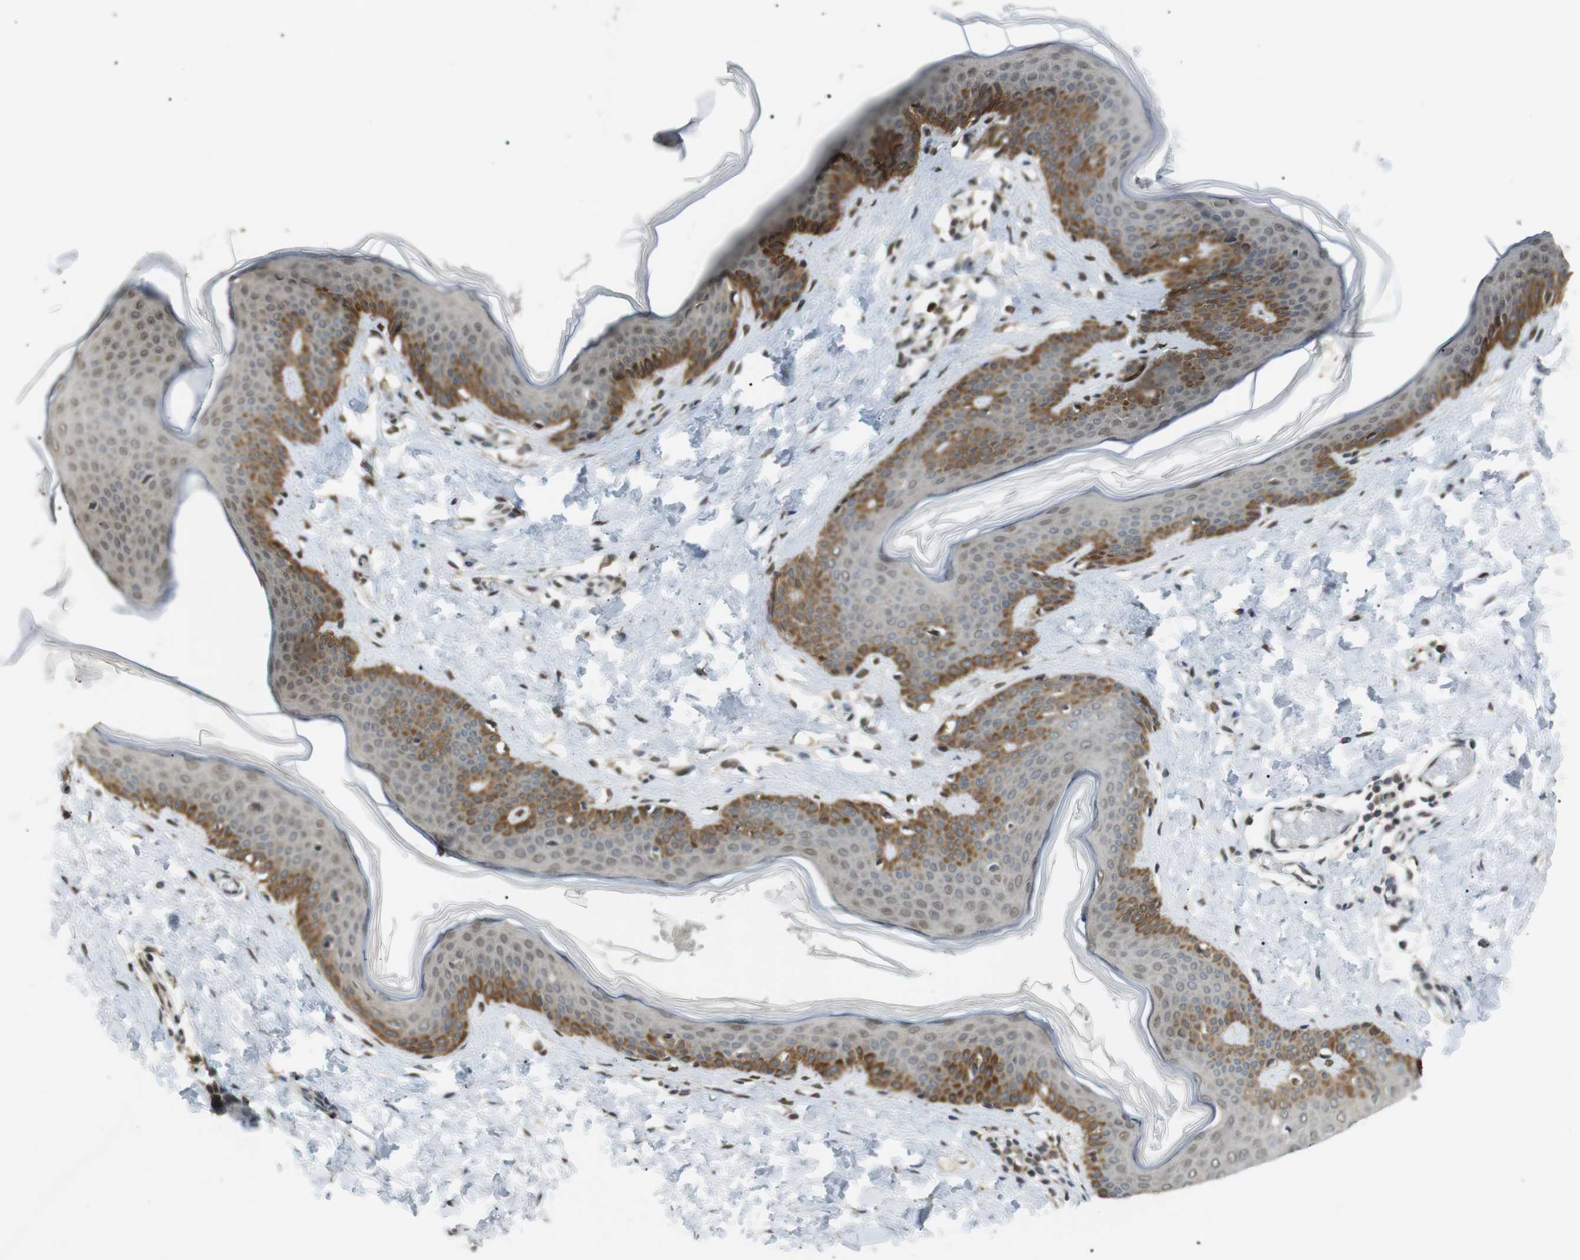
{"staining": {"intensity": "moderate", "quantity": ">75%", "location": "cytoplasmic/membranous,nuclear"}, "tissue": "skin", "cell_type": "Fibroblasts", "image_type": "normal", "snomed": [{"axis": "morphology", "description": "Normal tissue, NOS"}, {"axis": "topography", "description": "Skin"}], "caption": "The micrograph exhibits immunohistochemical staining of benign skin. There is moderate cytoplasmic/membranous,nuclear staining is identified in approximately >75% of fibroblasts. The protein is shown in brown color, while the nuclei are stained blue.", "gene": "ORAI3", "patient": {"sex": "female", "age": 17}}